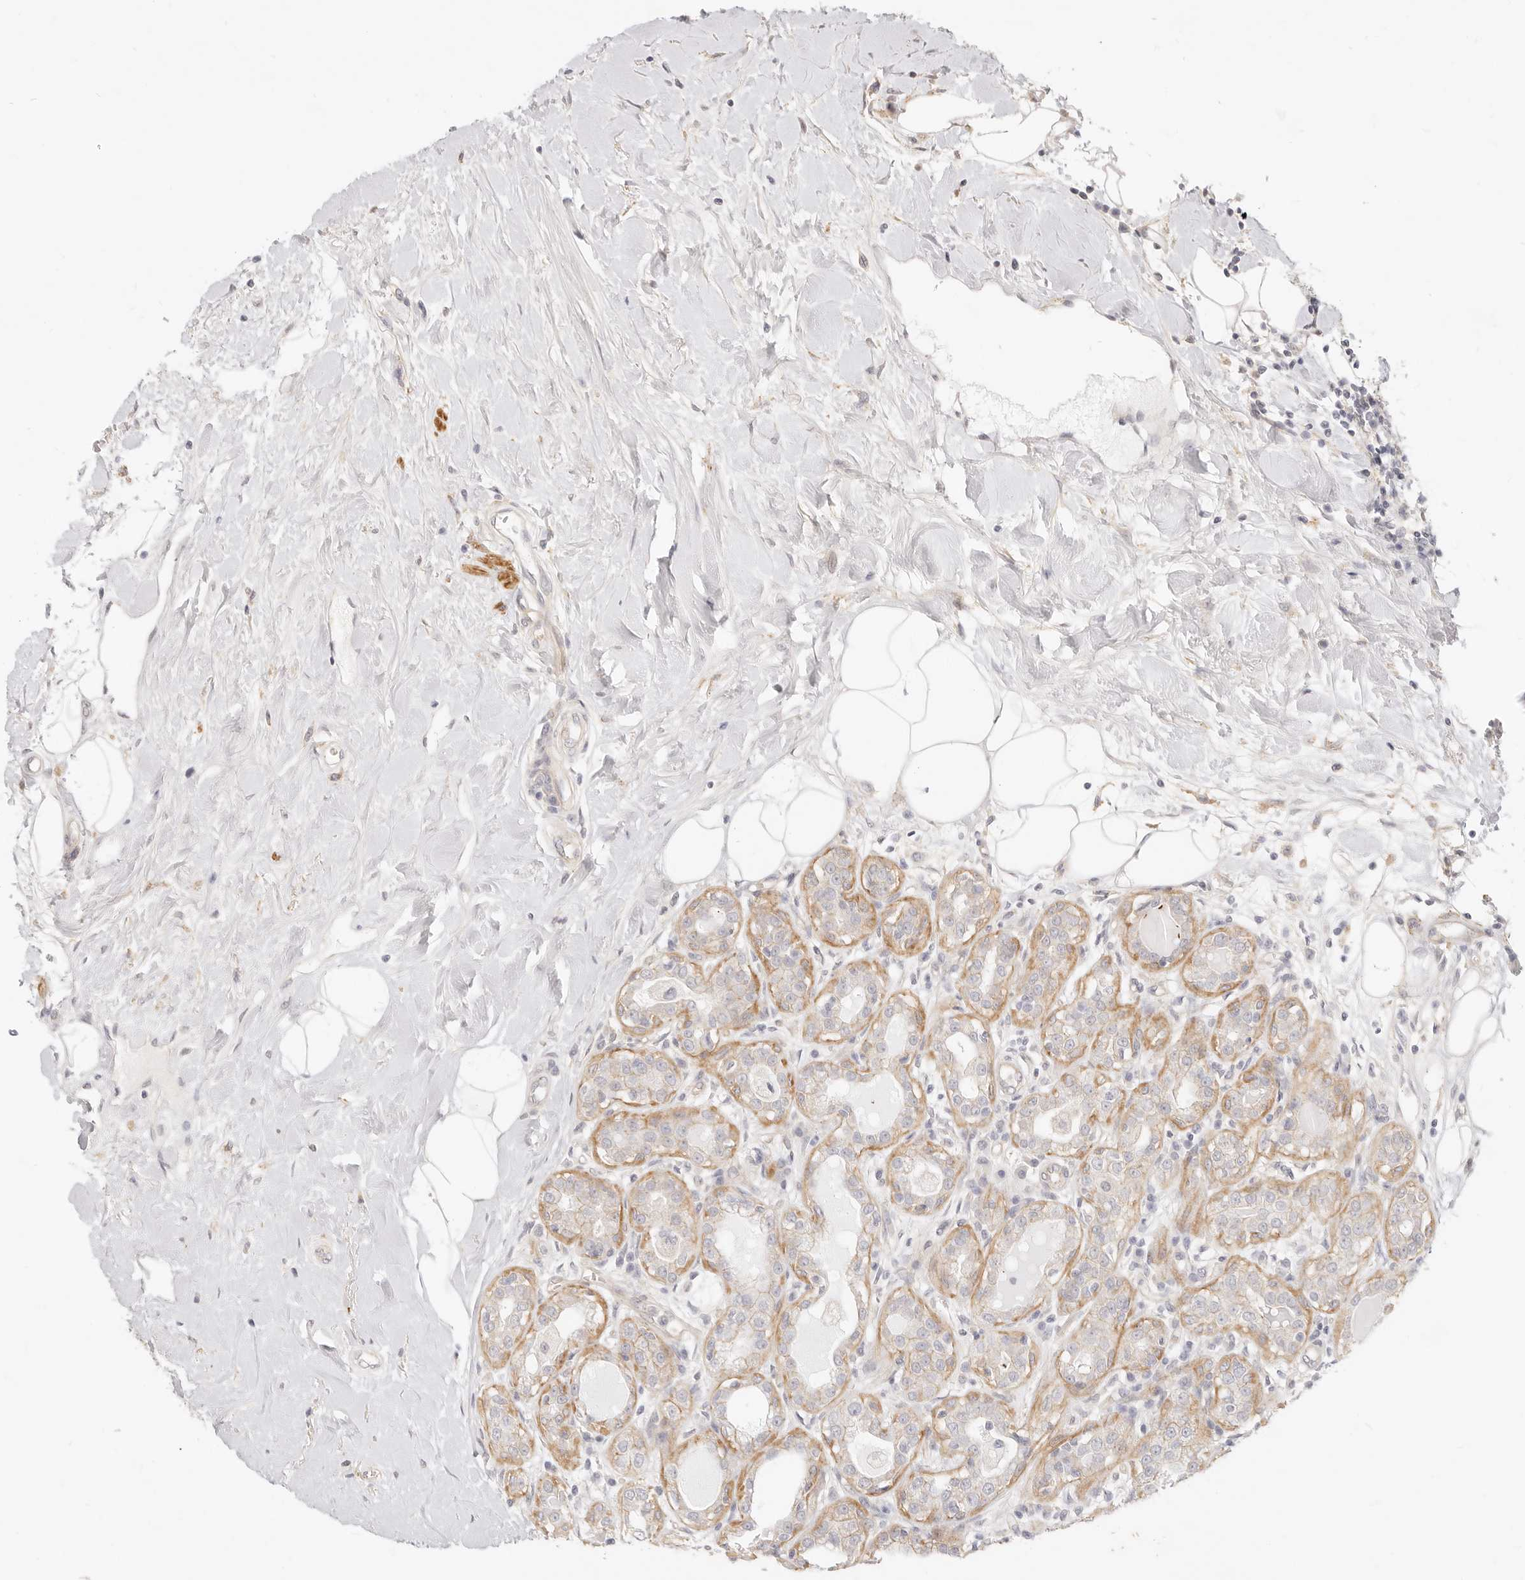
{"staining": {"intensity": "moderate", "quantity": "<25%", "location": "cytoplasmic/membranous"}, "tissue": "breast cancer", "cell_type": "Tumor cells", "image_type": "cancer", "snomed": [{"axis": "morphology", "description": "Duct carcinoma"}, {"axis": "topography", "description": "Breast"}], "caption": "Immunohistochemical staining of breast cancer (invasive ductal carcinoma) displays low levels of moderate cytoplasmic/membranous positivity in about <25% of tumor cells.", "gene": "UBXN10", "patient": {"sex": "female", "age": 27}}